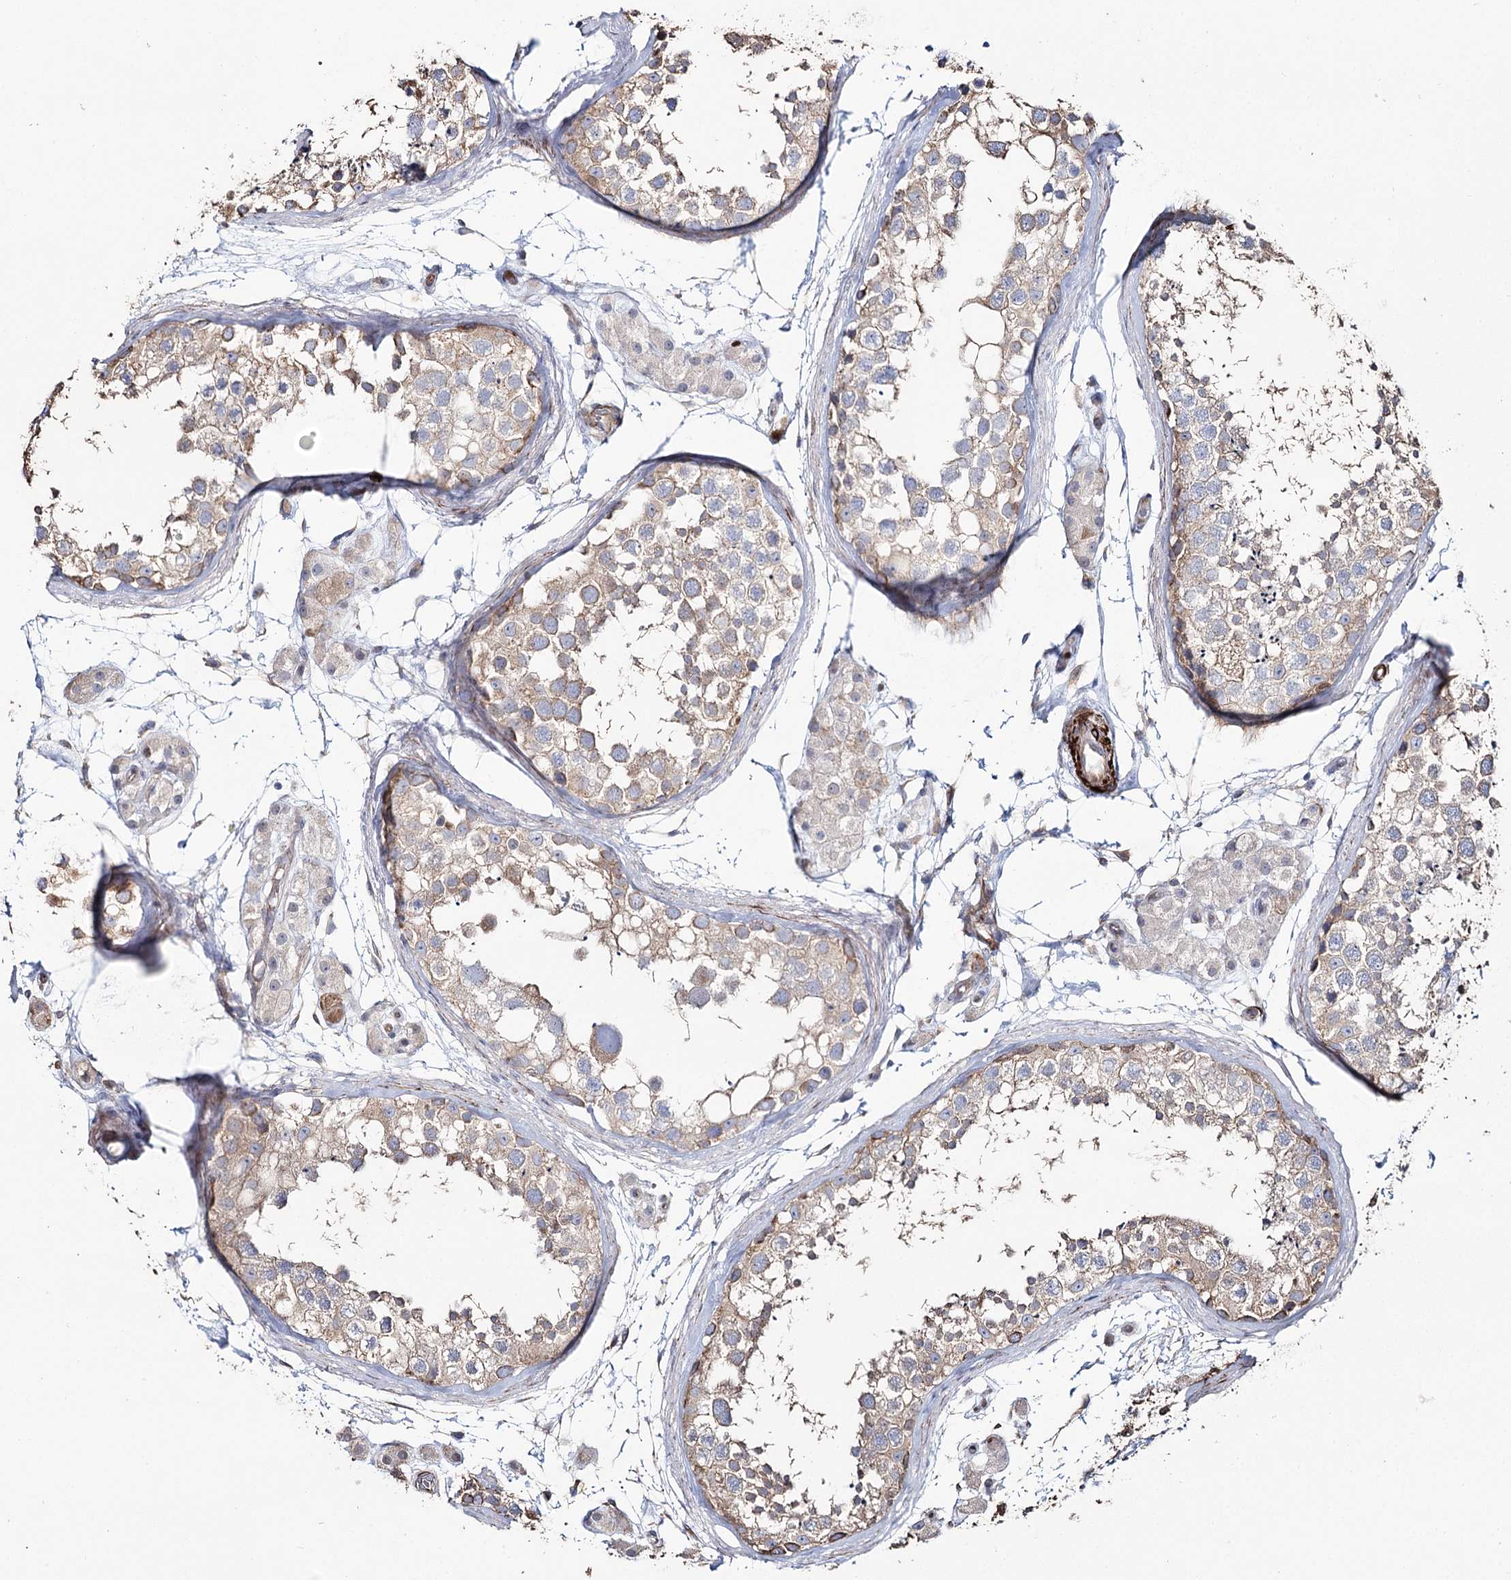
{"staining": {"intensity": "weak", "quantity": "25%-75%", "location": "cytoplasmic/membranous"}, "tissue": "testis", "cell_type": "Cells in seminiferous ducts", "image_type": "normal", "snomed": [{"axis": "morphology", "description": "Normal tissue, NOS"}, {"axis": "topography", "description": "Testis"}], "caption": "Testis stained with immunohistochemistry (IHC) exhibits weak cytoplasmic/membranous staining in approximately 25%-75% of cells in seminiferous ducts.", "gene": "SUMF1", "patient": {"sex": "male", "age": 56}}